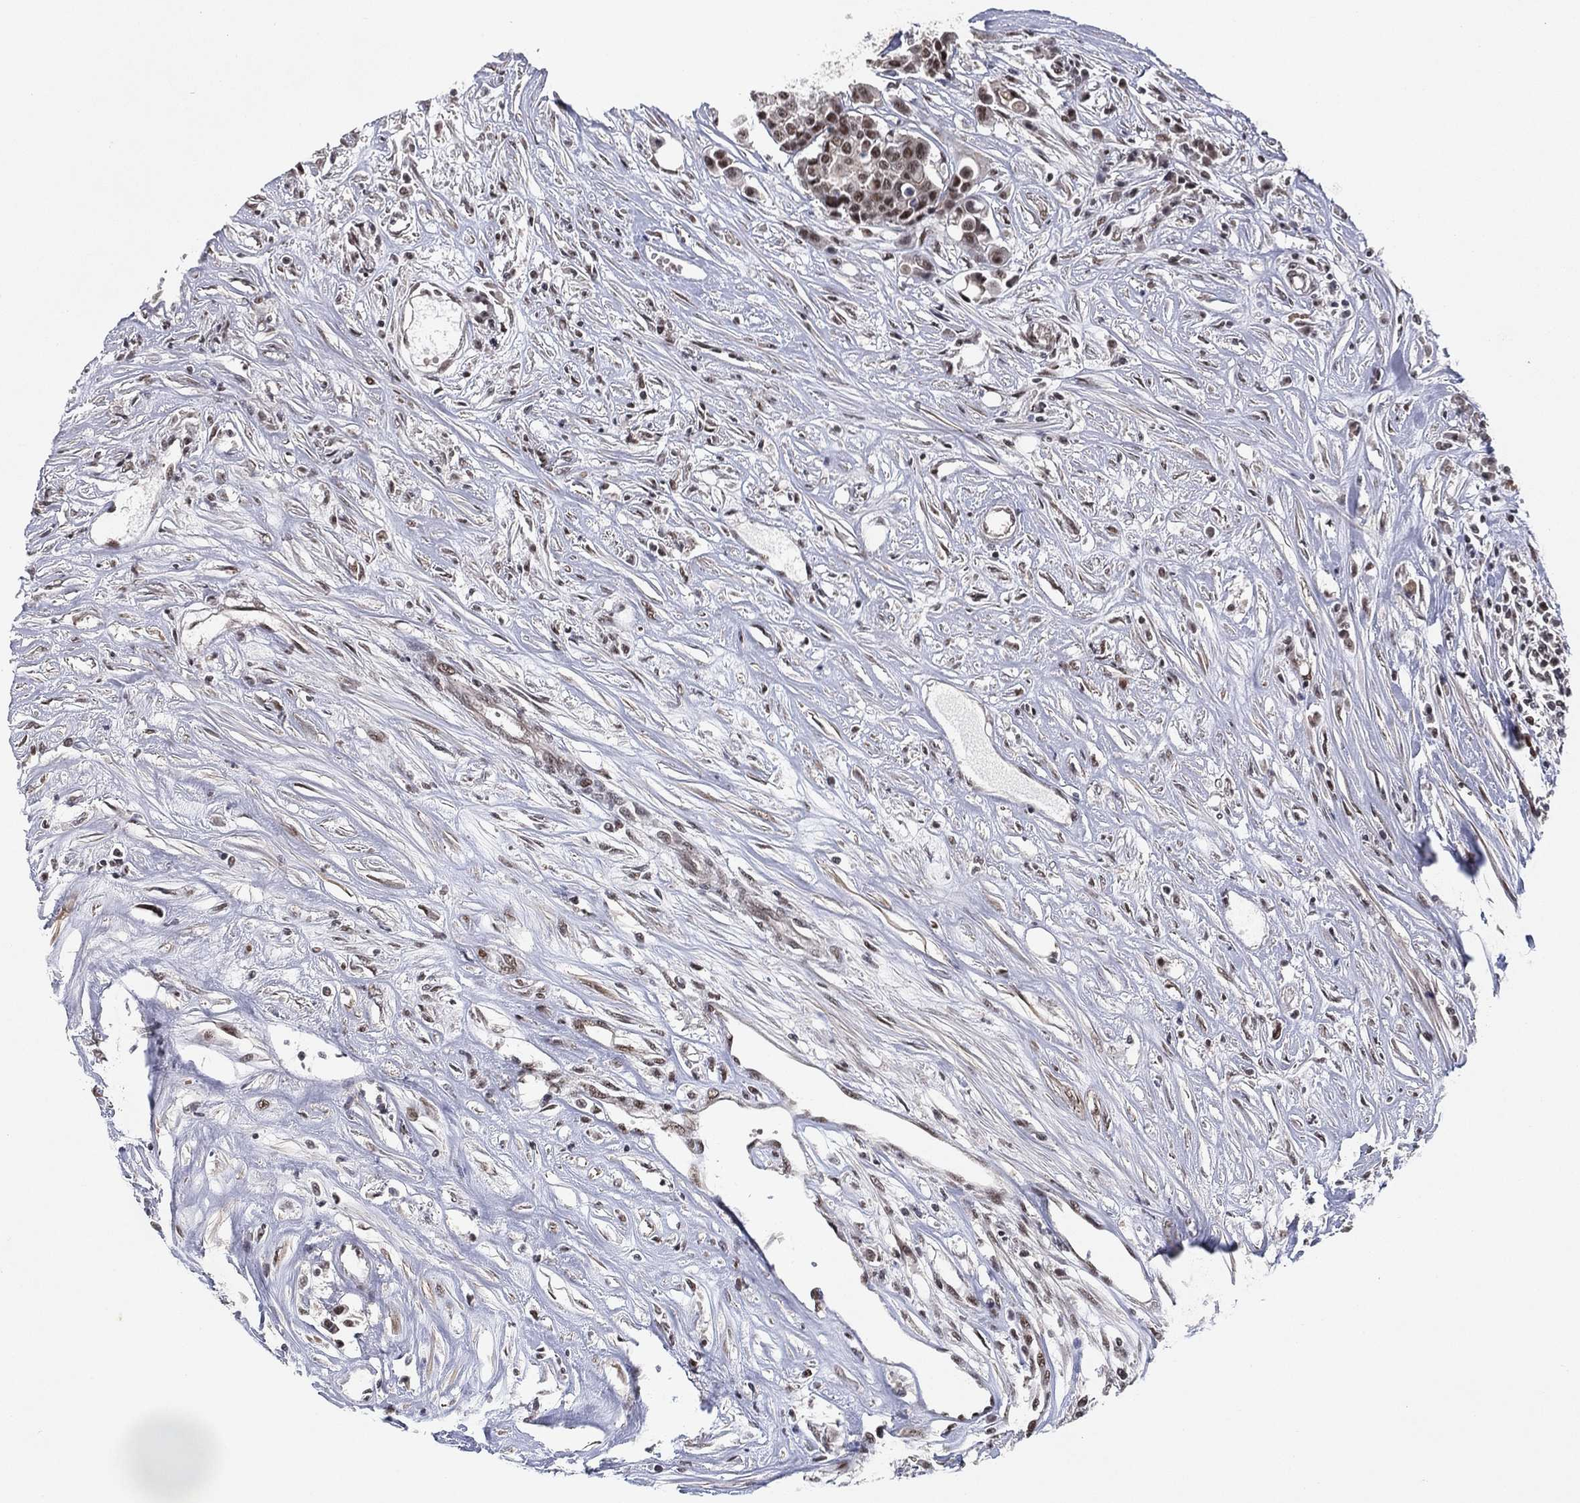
{"staining": {"intensity": "moderate", "quantity": "25%-75%", "location": "nuclear"}, "tissue": "carcinoid", "cell_type": "Tumor cells", "image_type": "cancer", "snomed": [{"axis": "morphology", "description": "Carcinoid, malignant, NOS"}, {"axis": "topography", "description": "Colon"}], "caption": "Carcinoid (malignant) tissue exhibits moderate nuclear positivity in about 25%-75% of tumor cells, visualized by immunohistochemistry.", "gene": "DGCR8", "patient": {"sex": "male", "age": 81}}